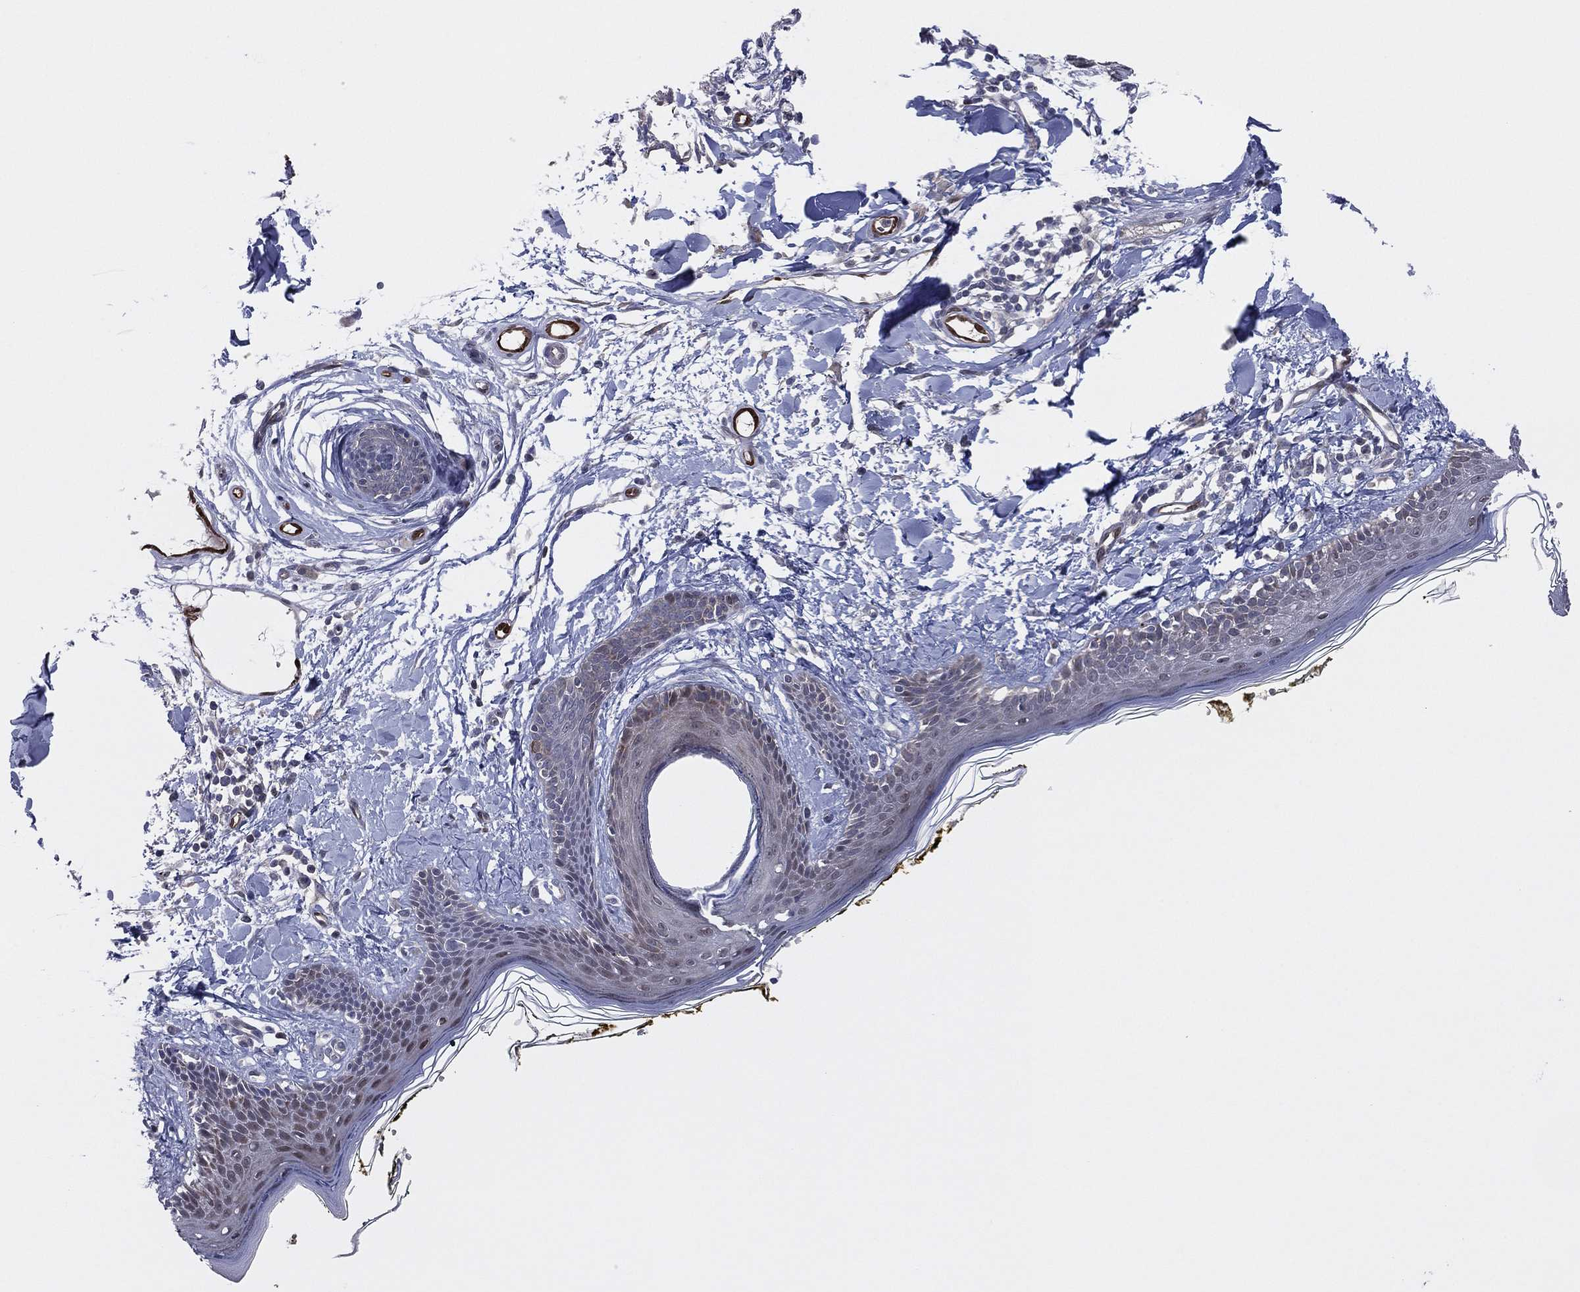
{"staining": {"intensity": "negative", "quantity": "none", "location": "none"}, "tissue": "skin", "cell_type": "Fibroblasts", "image_type": "normal", "snomed": [{"axis": "morphology", "description": "Normal tissue, NOS"}, {"axis": "topography", "description": "Skin"}], "caption": "This is a photomicrograph of immunohistochemistry staining of unremarkable skin, which shows no staining in fibroblasts.", "gene": "SNCG", "patient": {"sex": "male", "age": 76}}